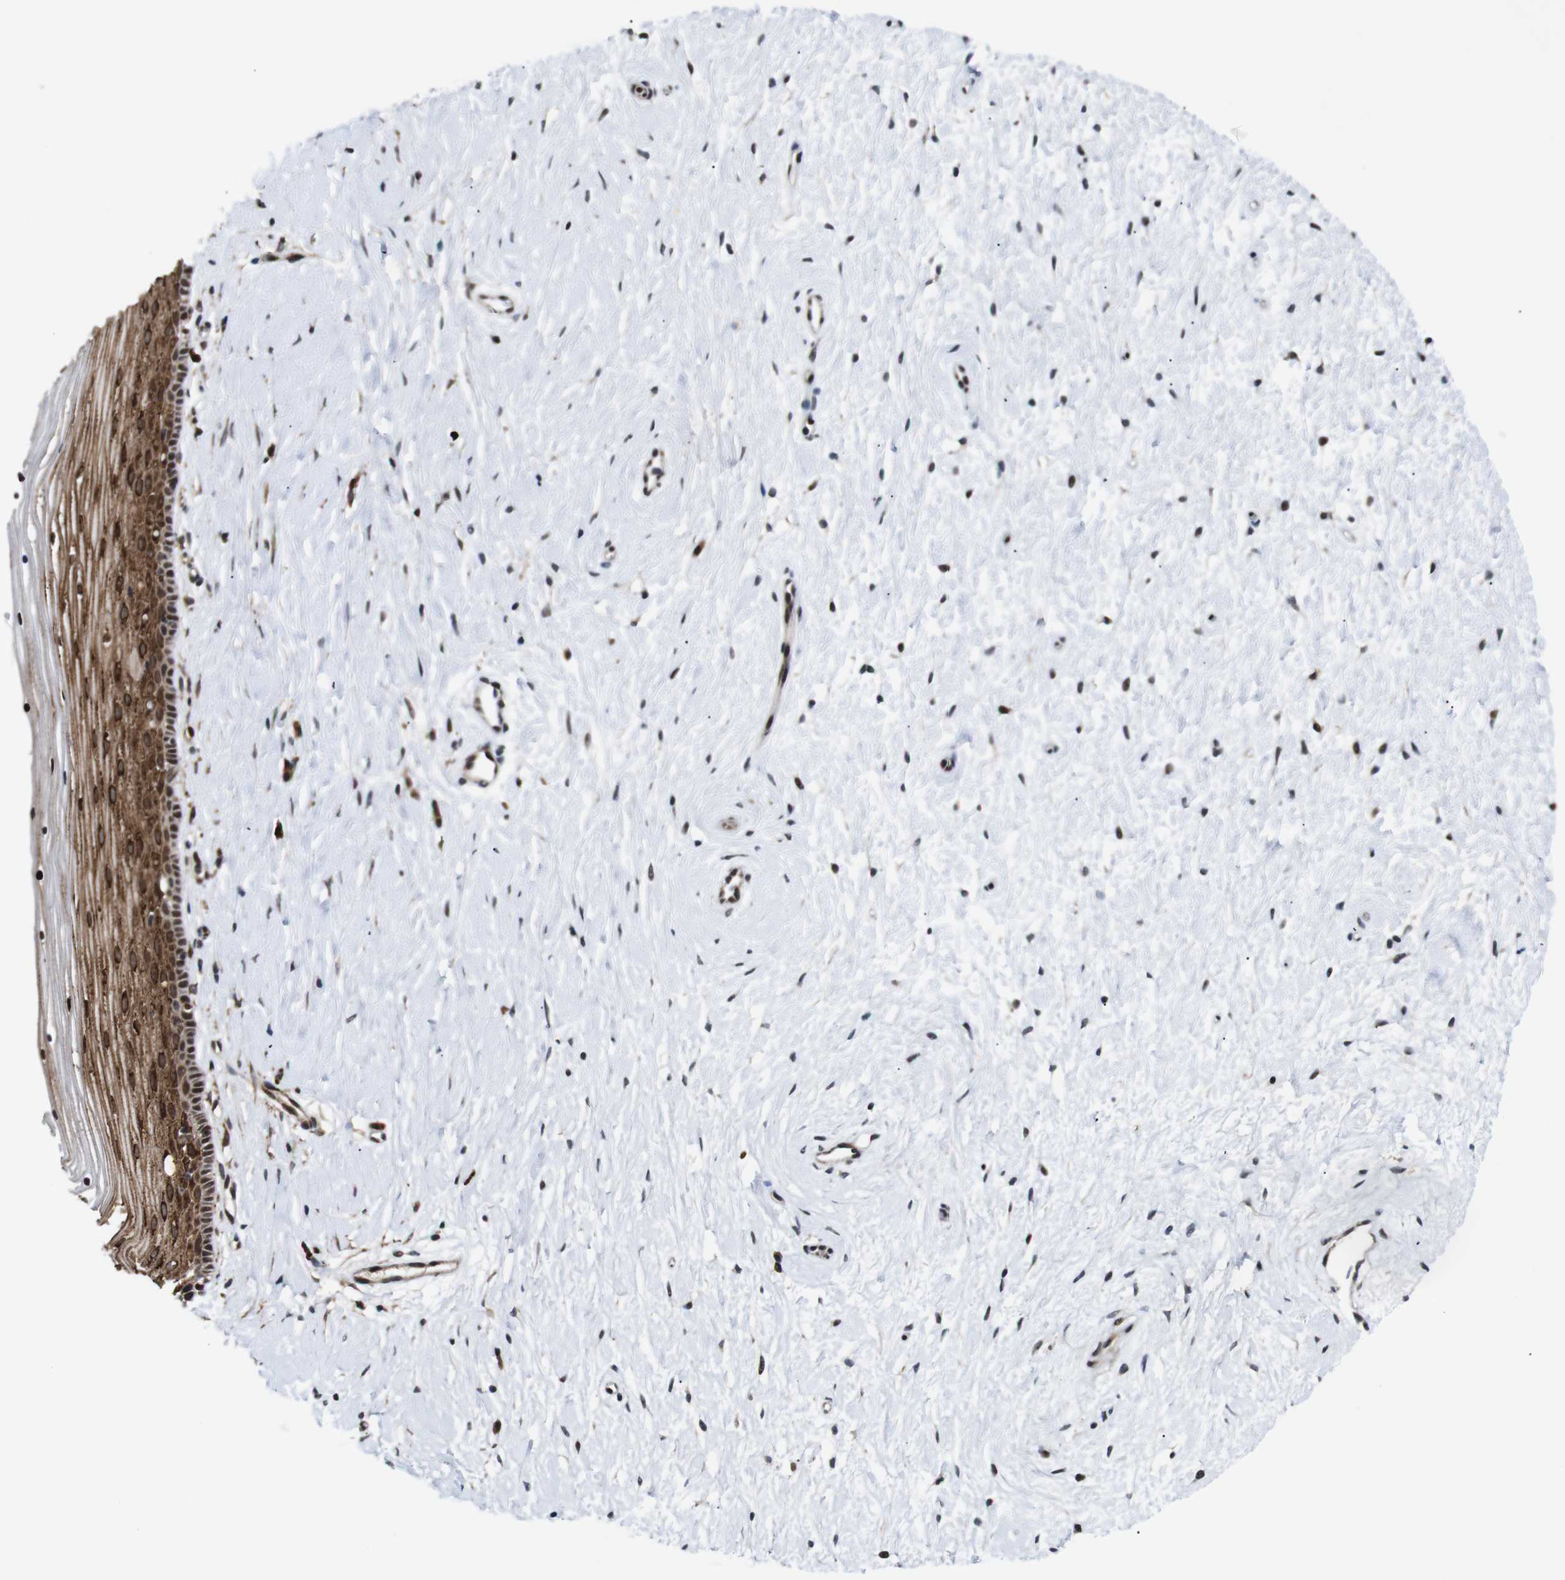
{"staining": {"intensity": "strong", "quantity": "25%-75%", "location": "cytoplasmic/membranous,nuclear"}, "tissue": "cervix", "cell_type": "Squamous epithelial cells", "image_type": "normal", "snomed": [{"axis": "morphology", "description": "Normal tissue, NOS"}, {"axis": "topography", "description": "Cervix"}], "caption": "Immunohistochemical staining of normal cervix reveals 25%-75% levels of strong cytoplasmic/membranous,nuclear protein expression in approximately 25%-75% of squamous epithelial cells.", "gene": "EIF4G1", "patient": {"sex": "female", "age": 39}}